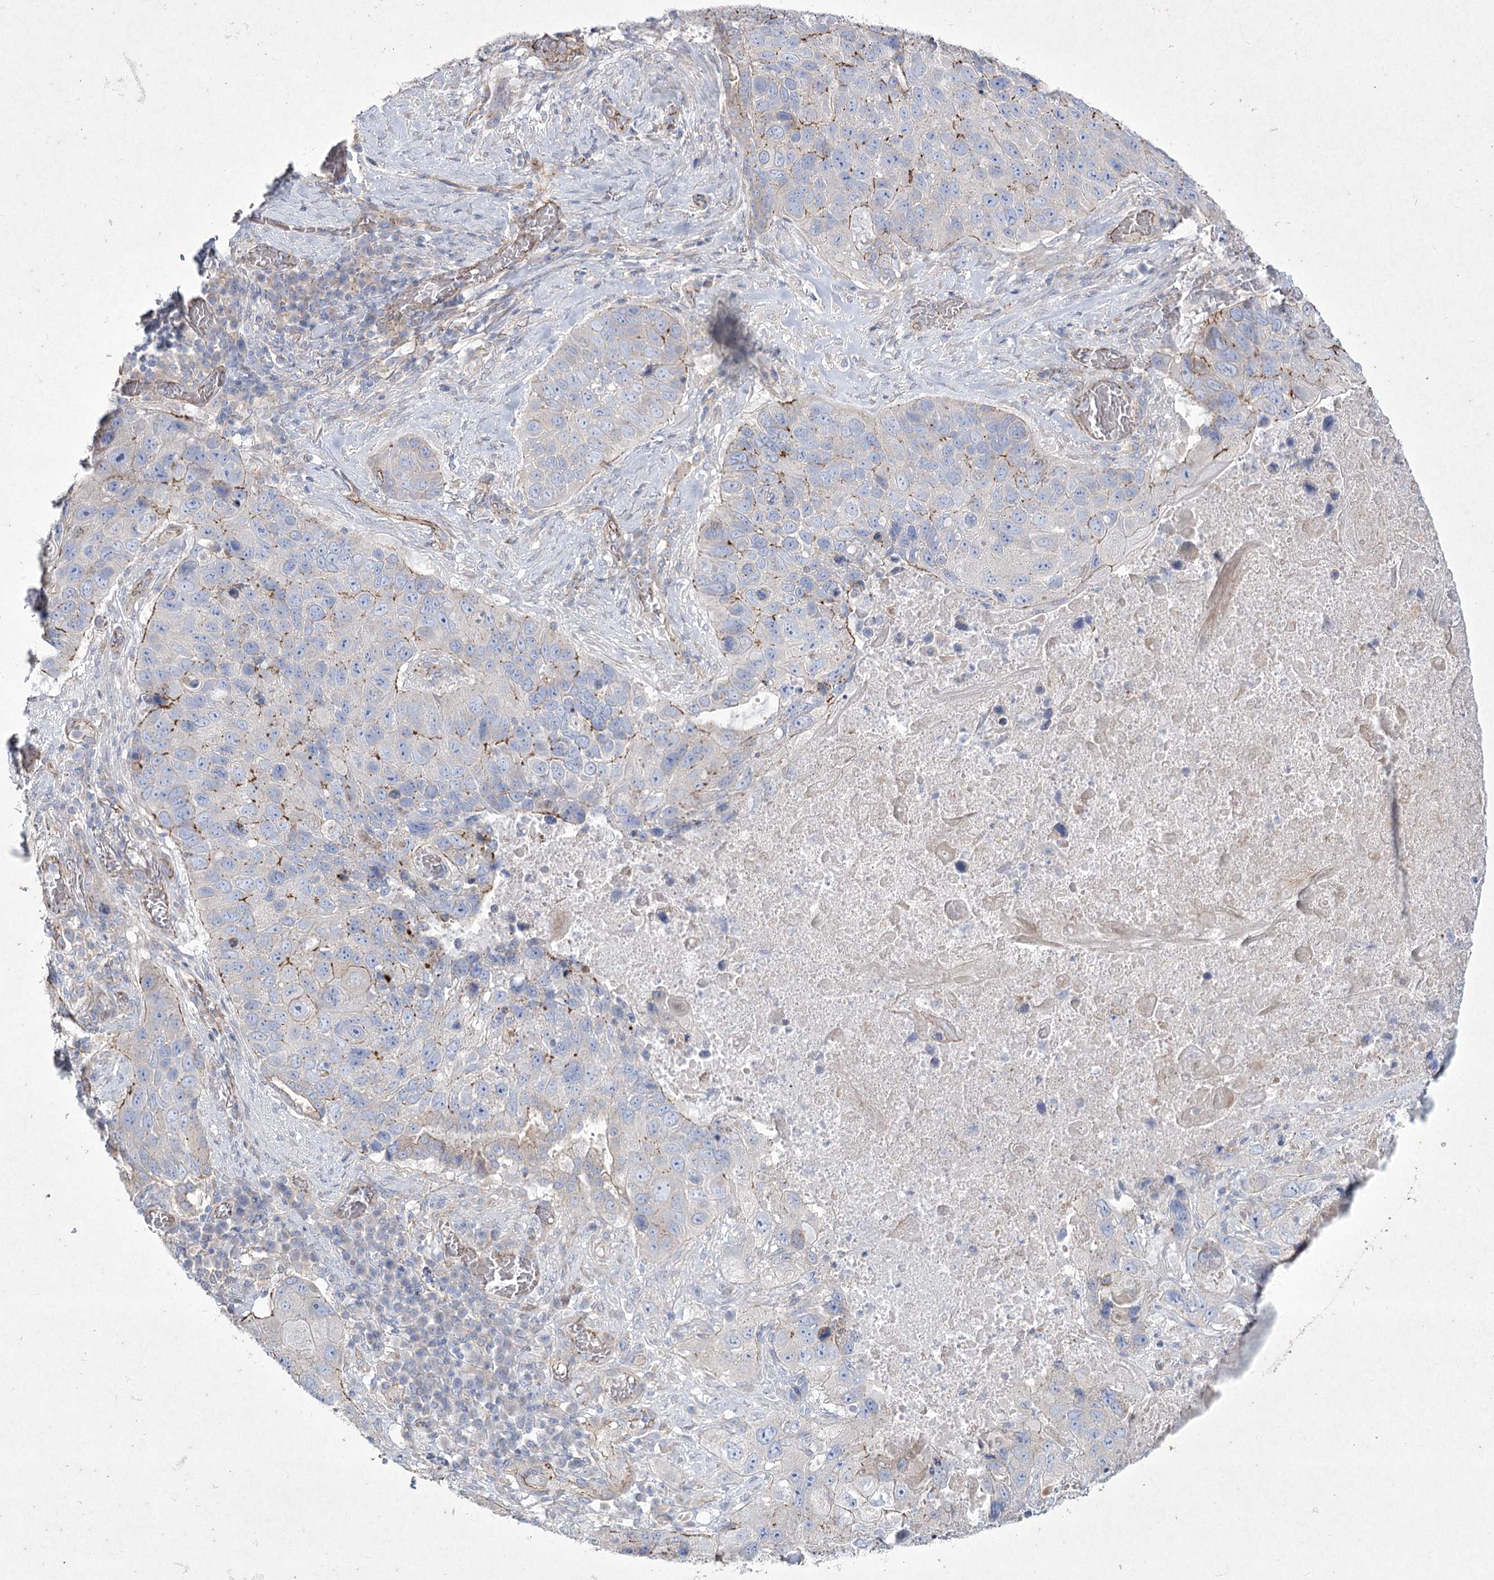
{"staining": {"intensity": "moderate", "quantity": "<25%", "location": "cytoplasmic/membranous"}, "tissue": "lung cancer", "cell_type": "Tumor cells", "image_type": "cancer", "snomed": [{"axis": "morphology", "description": "Squamous cell carcinoma, NOS"}, {"axis": "topography", "description": "Lung"}], "caption": "Lung squamous cell carcinoma was stained to show a protein in brown. There is low levels of moderate cytoplasmic/membranous staining in about <25% of tumor cells. The protein is stained brown, and the nuclei are stained in blue (DAB (3,3'-diaminobenzidine) IHC with brightfield microscopy, high magnification).", "gene": "LDLRAD3", "patient": {"sex": "male", "age": 61}}